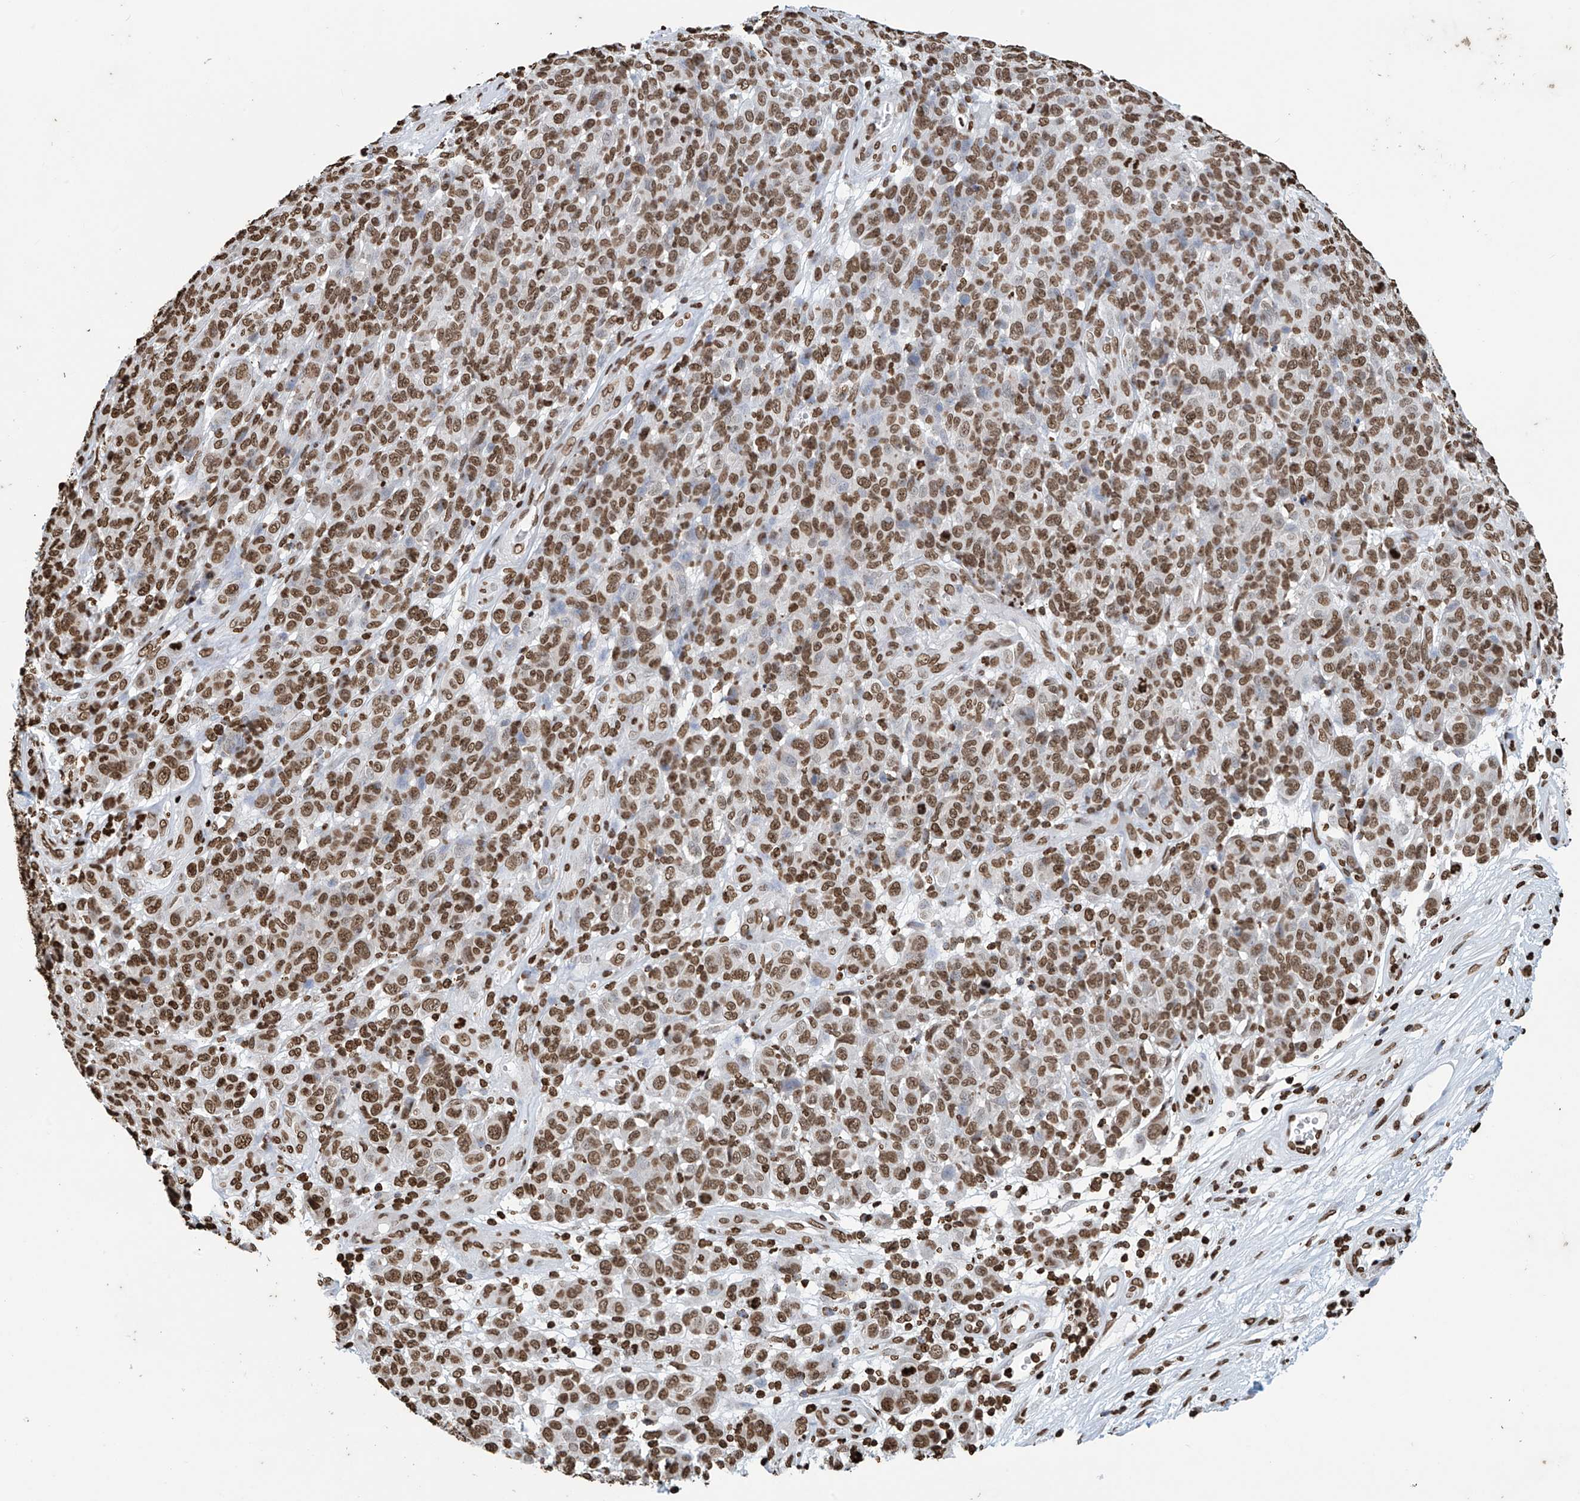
{"staining": {"intensity": "moderate", "quantity": ">75%", "location": "nuclear"}, "tissue": "melanoma", "cell_type": "Tumor cells", "image_type": "cancer", "snomed": [{"axis": "morphology", "description": "Malignant melanoma, NOS"}, {"axis": "topography", "description": "Skin"}], "caption": "A brown stain labels moderate nuclear expression of a protein in malignant melanoma tumor cells. (Brightfield microscopy of DAB IHC at high magnification).", "gene": "DPPA2", "patient": {"sex": "male", "age": 49}}